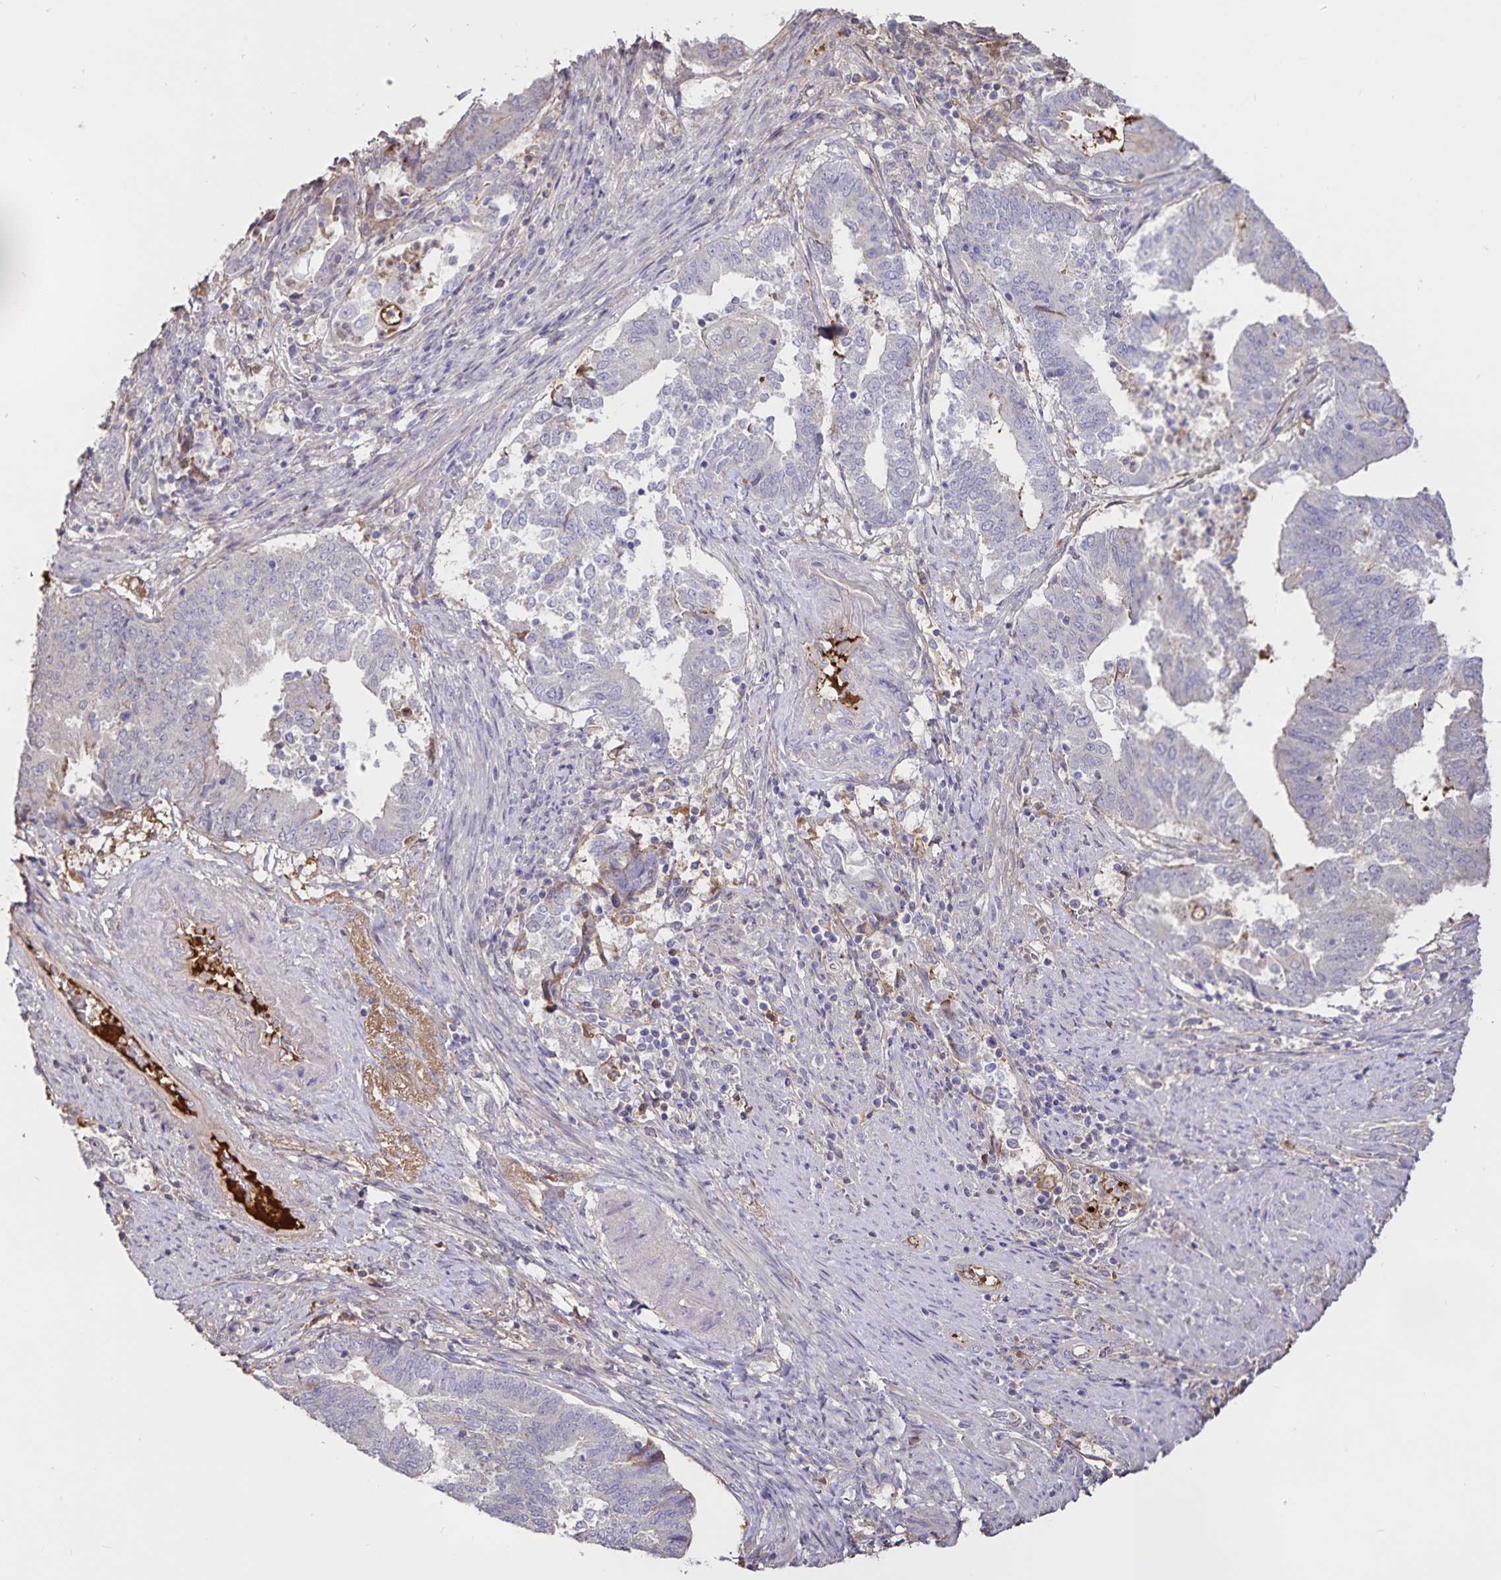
{"staining": {"intensity": "negative", "quantity": "none", "location": "none"}, "tissue": "endometrial cancer", "cell_type": "Tumor cells", "image_type": "cancer", "snomed": [{"axis": "morphology", "description": "Adenocarcinoma, NOS"}, {"axis": "topography", "description": "Endometrium"}], "caption": "Tumor cells are negative for protein expression in human endometrial cancer (adenocarcinoma).", "gene": "FGG", "patient": {"sex": "female", "age": 65}}